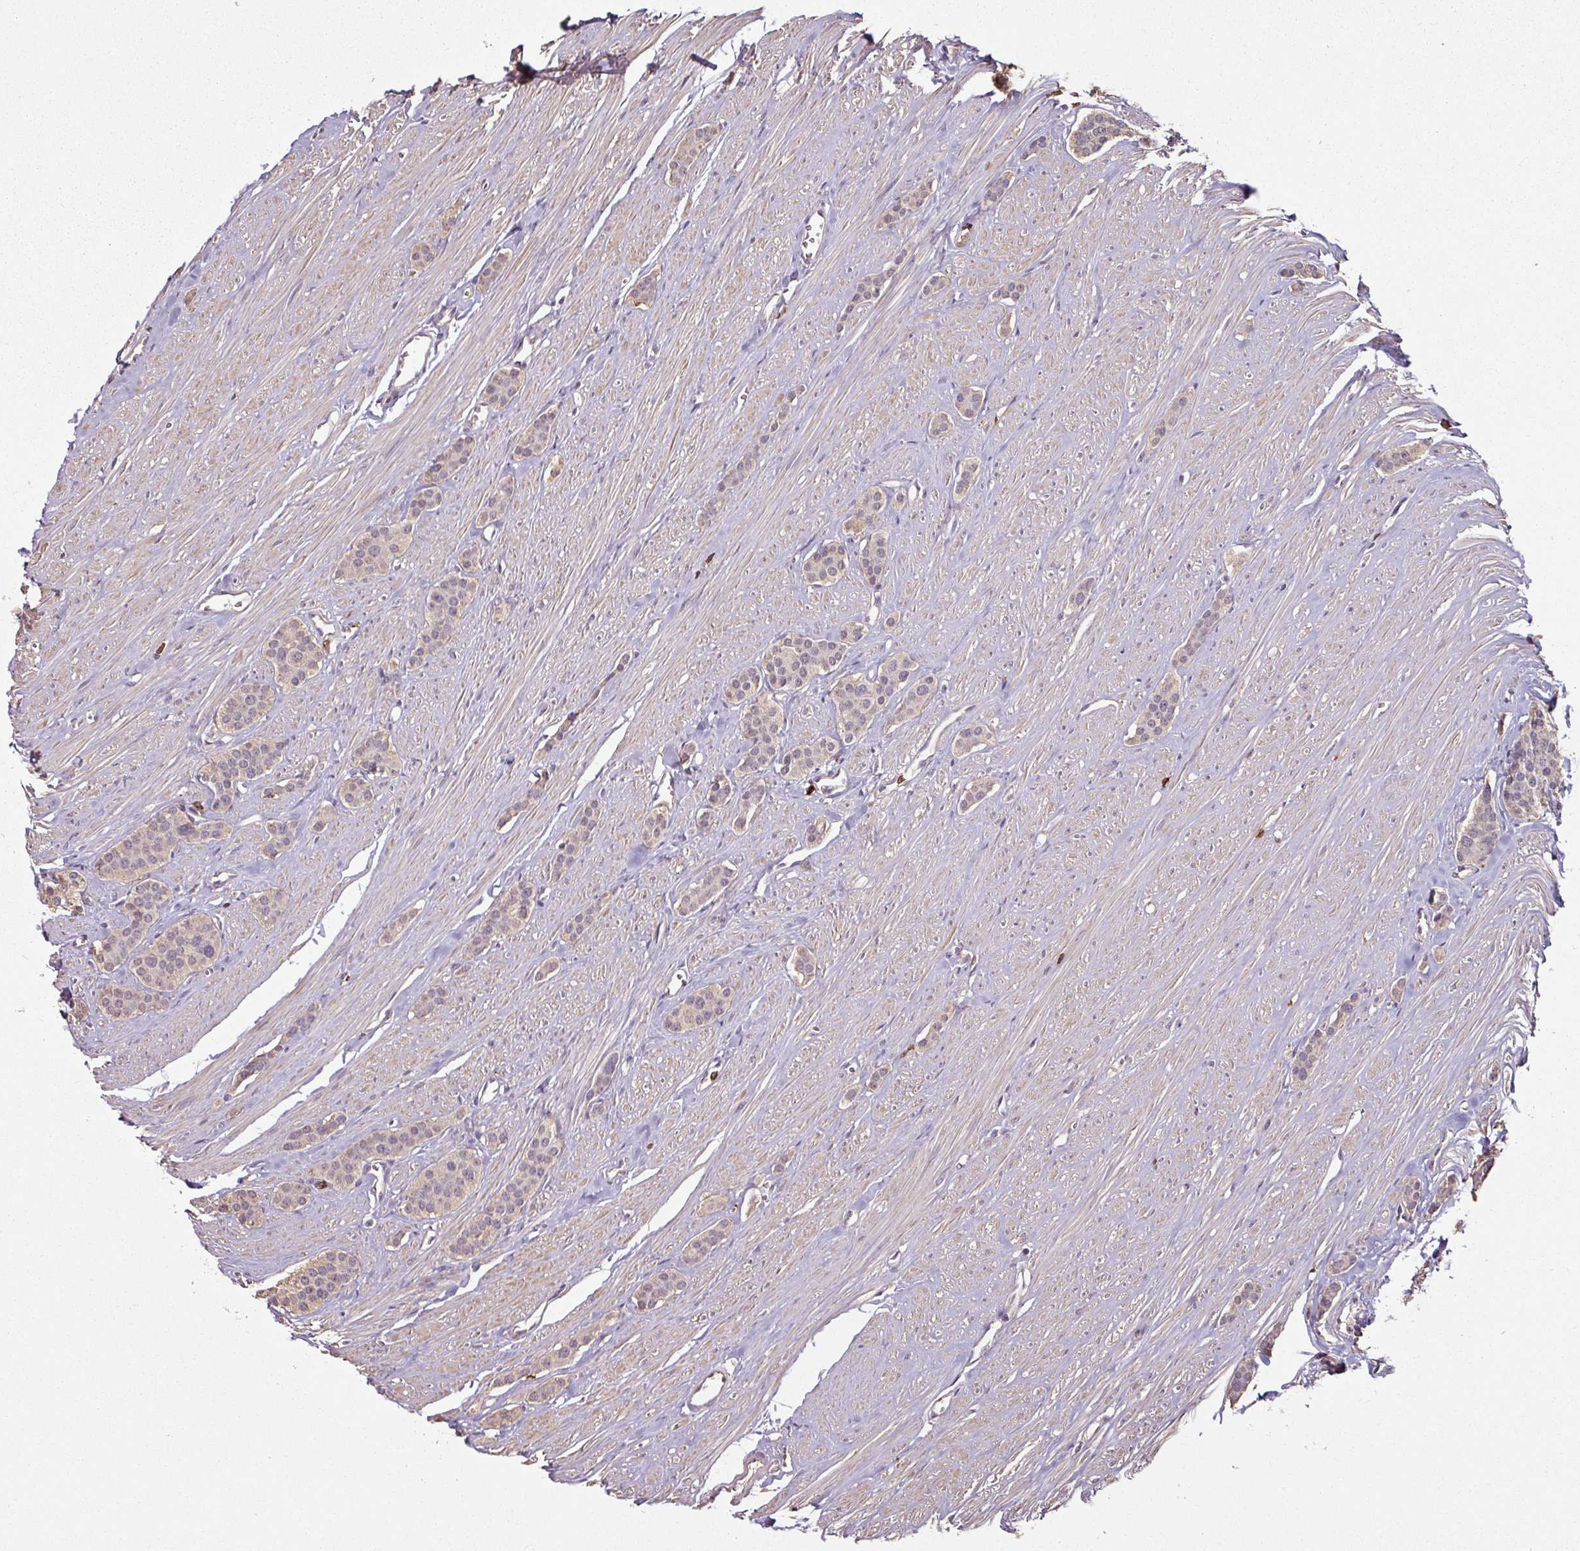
{"staining": {"intensity": "weak", "quantity": "<25%", "location": "cytoplasmic/membranous"}, "tissue": "carcinoid", "cell_type": "Tumor cells", "image_type": "cancer", "snomed": [{"axis": "morphology", "description": "Carcinoid, malignant, NOS"}, {"axis": "topography", "description": "Small intestine"}], "caption": "This is an immunohistochemistry histopathology image of human carcinoid (malignant). There is no positivity in tumor cells.", "gene": "OLFML2B", "patient": {"sex": "male", "age": 60}}